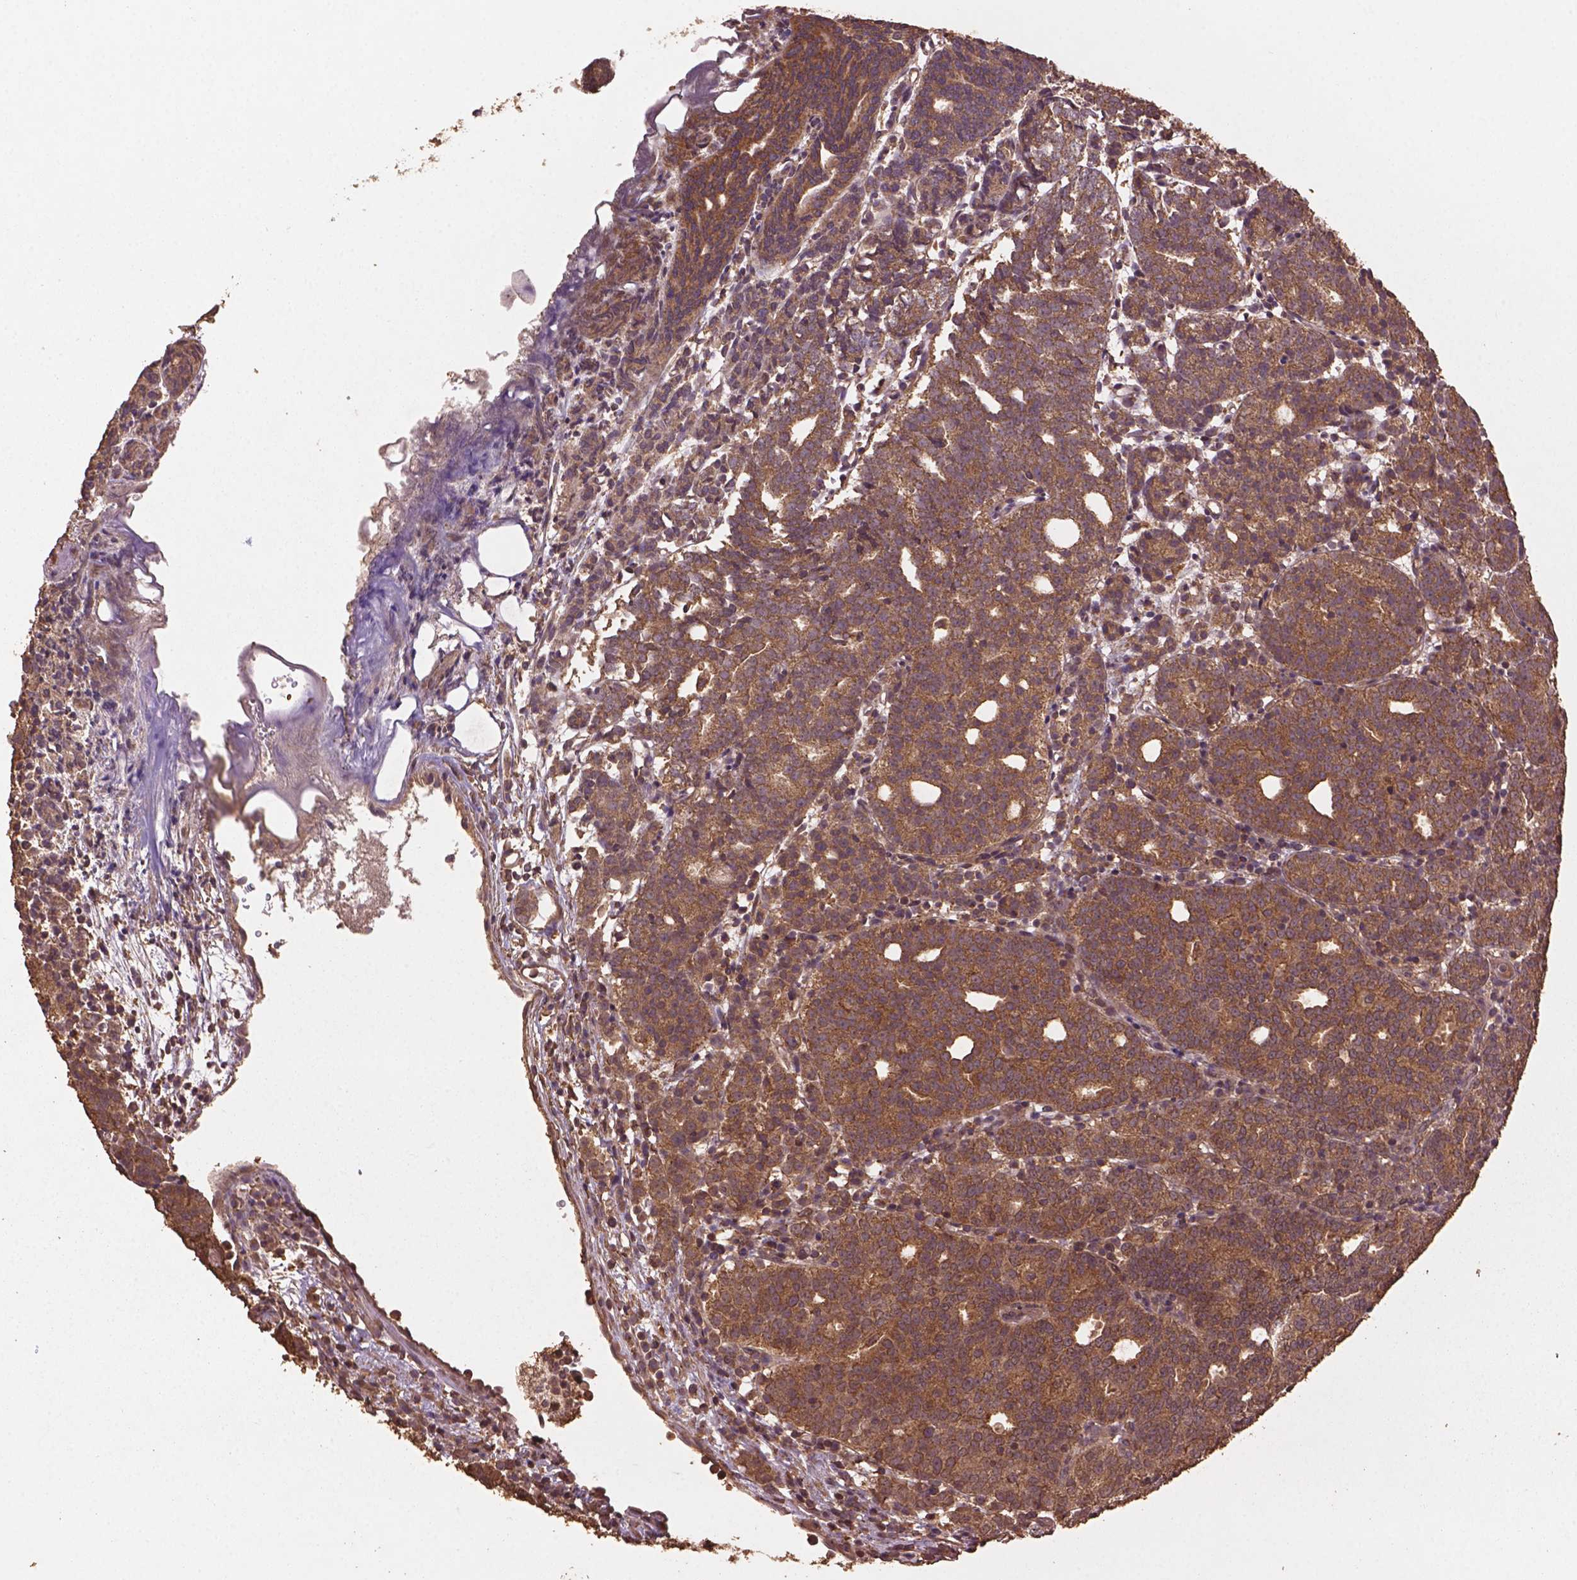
{"staining": {"intensity": "moderate", "quantity": ">75%", "location": "cytoplasmic/membranous"}, "tissue": "prostate cancer", "cell_type": "Tumor cells", "image_type": "cancer", "snomed": [{"axis": "morphology", "description": "Adenocarcinoma, High grade"}, {"axis": "topography", "description": "Prostate"}], "caption": "The immunohistochemical stain highlights moderate cytoplasmic/membranous positivity in tumor cells of prostate adenocarcinoma (high-grade) tissue.", "gene": "BABAM1", "patient": {"sex": "male", "age": 53}}